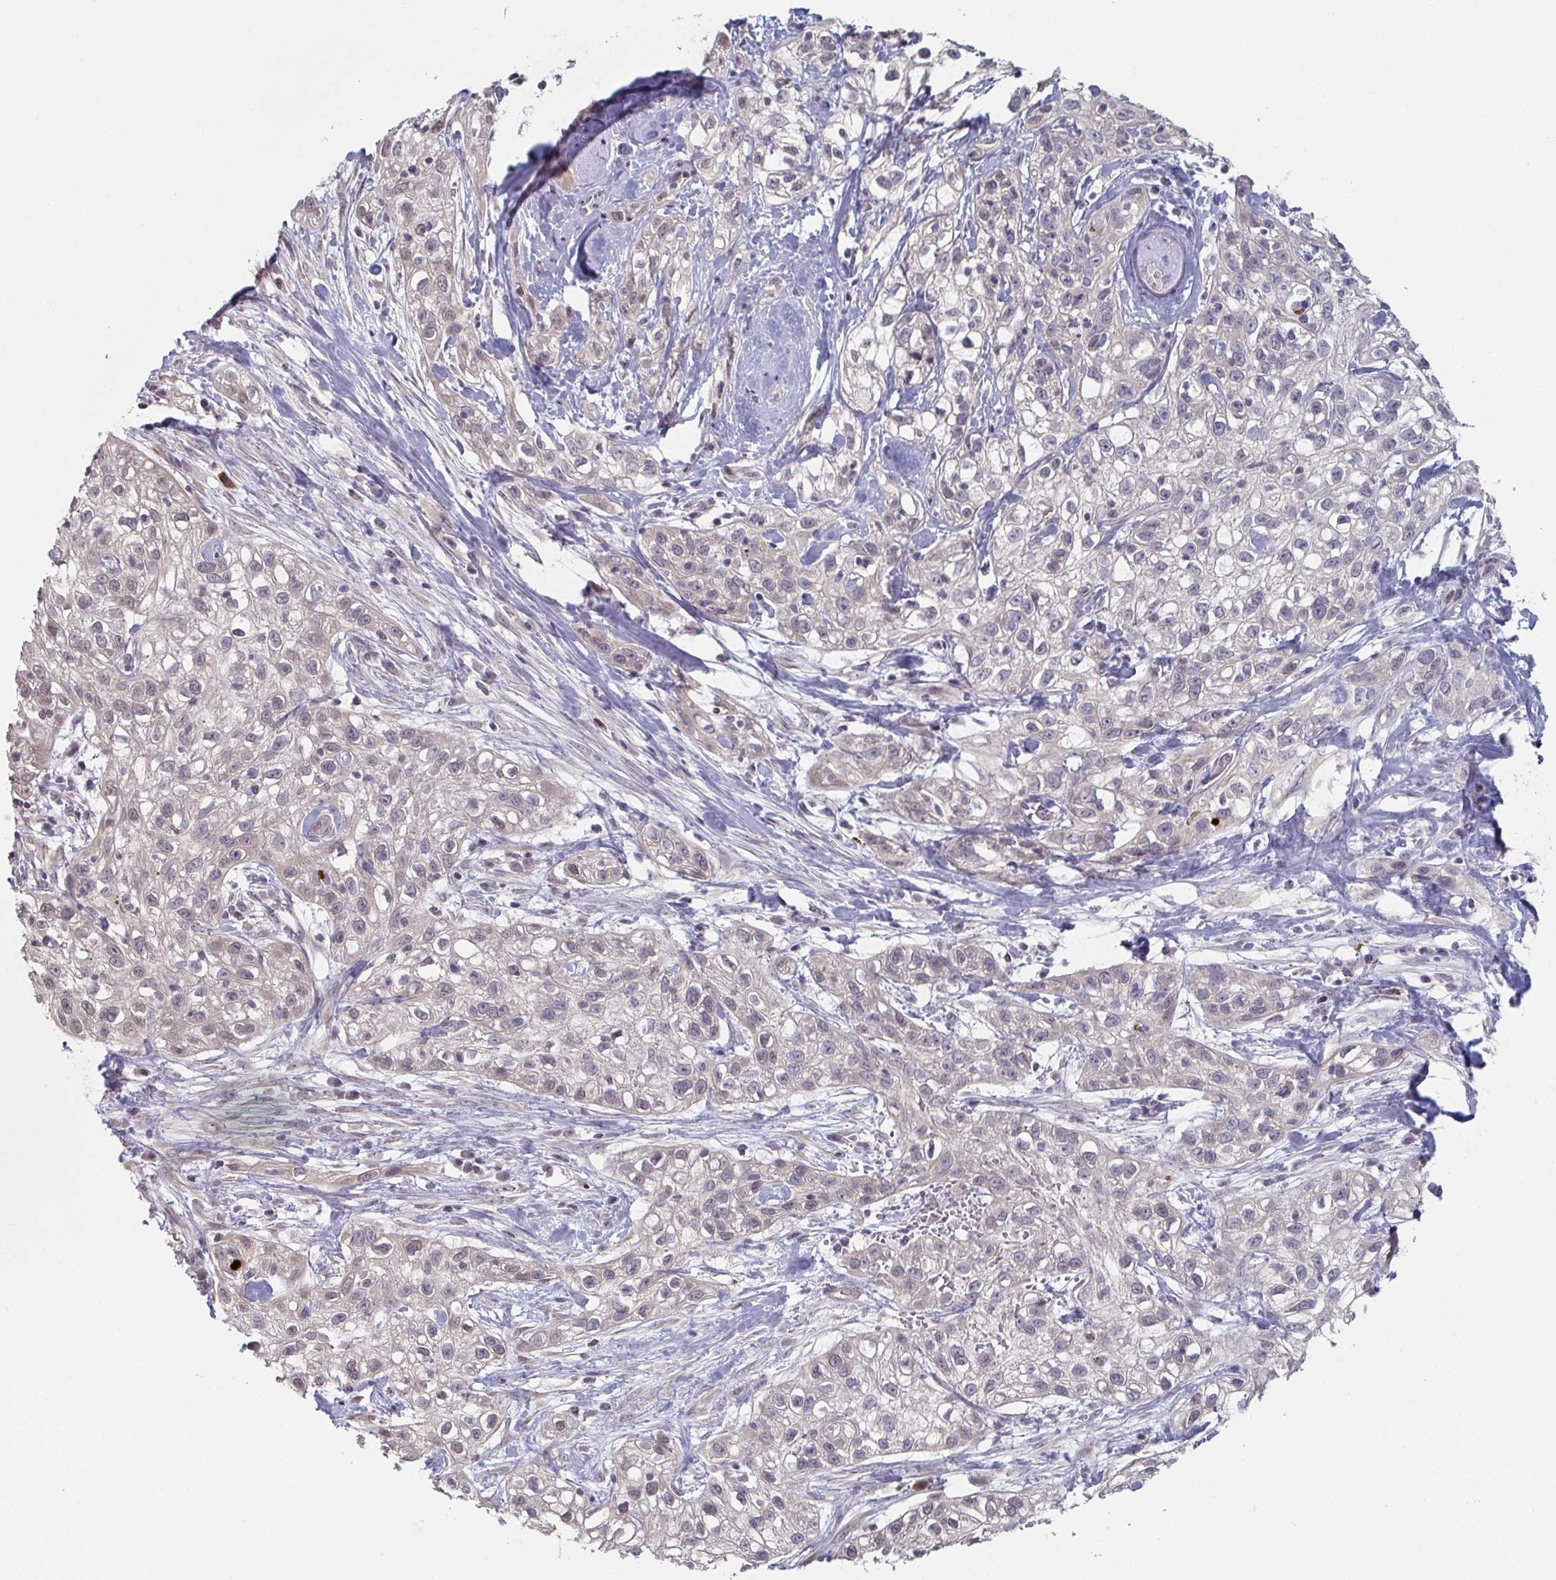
{"staining": {"intensity": "negative", "quantity": "none", "location": "none"}, "tissue": "skin cancer", "cell_type": "Tumor cells", "image_type": "cancer", "snomed": [{"axis": "morphology", "description": "Squamous cell carcinoma, NOS"}, {"axis": "topography", "description": "Skin"}], "caption": "This is an immunohistochemistry photomicrograph of human skin cancer. There is no positivity in tumor cells.", "gene": "ZNF214", "patient": {"sex": "male", "age": 82}}